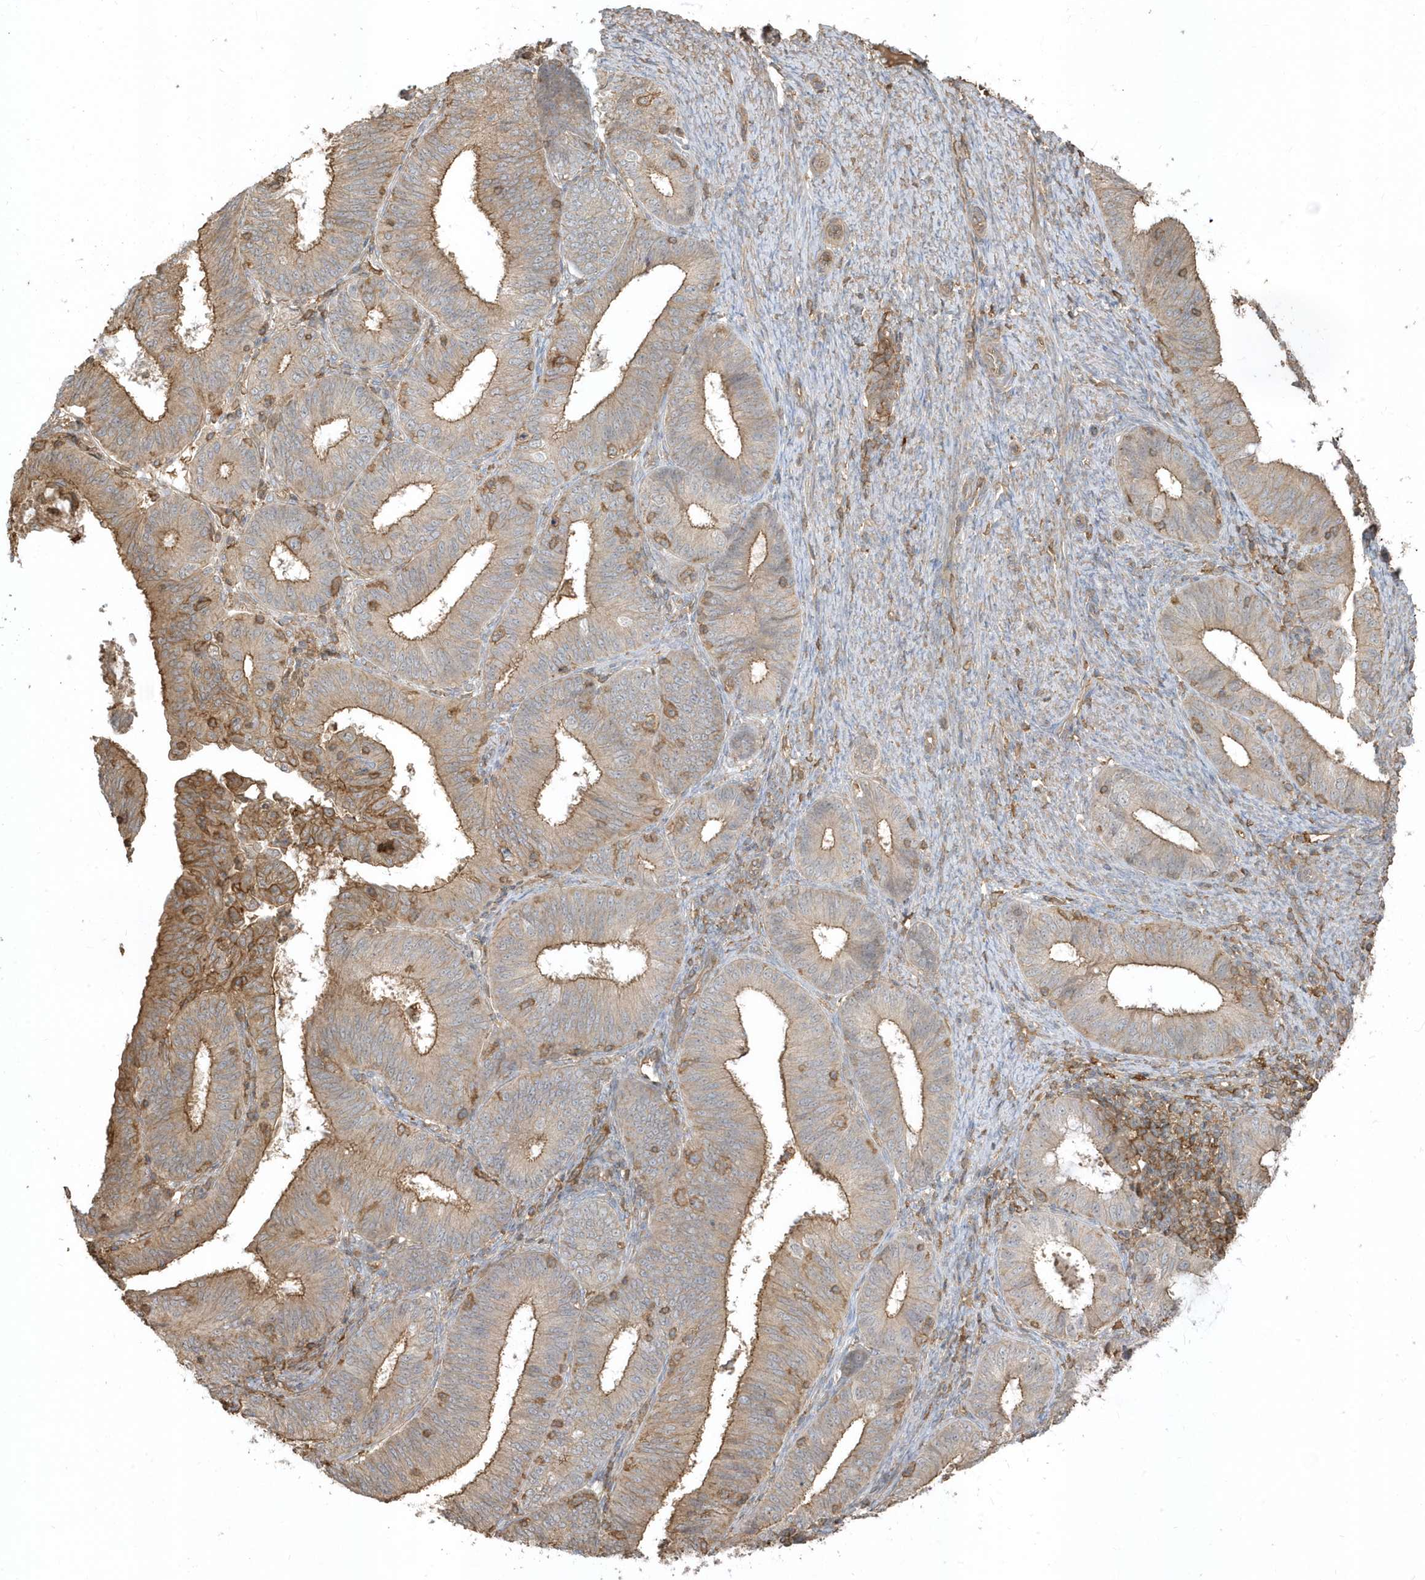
{"staining": {"intensity": "moderate", "quantity": "25%-75%", "location": "cytoplasmic/membranous"}, "tissue": "endometrial cancer", "cell_type": "Tumor cells", "image_type": "cancer", "snomed": [{"axis": "morphology", "description": "Adenocarcinoma, NOS"}, {"axis": "topography", "description": "Endometrium"}], "caption": "Endometrial adenocarcinoma stained for a protein reveals moderate cytoplasmic/membranous positivity in tumor cells.", "gene": "ZBTB8A", "patient": {"sex": "female", "age": 51}}